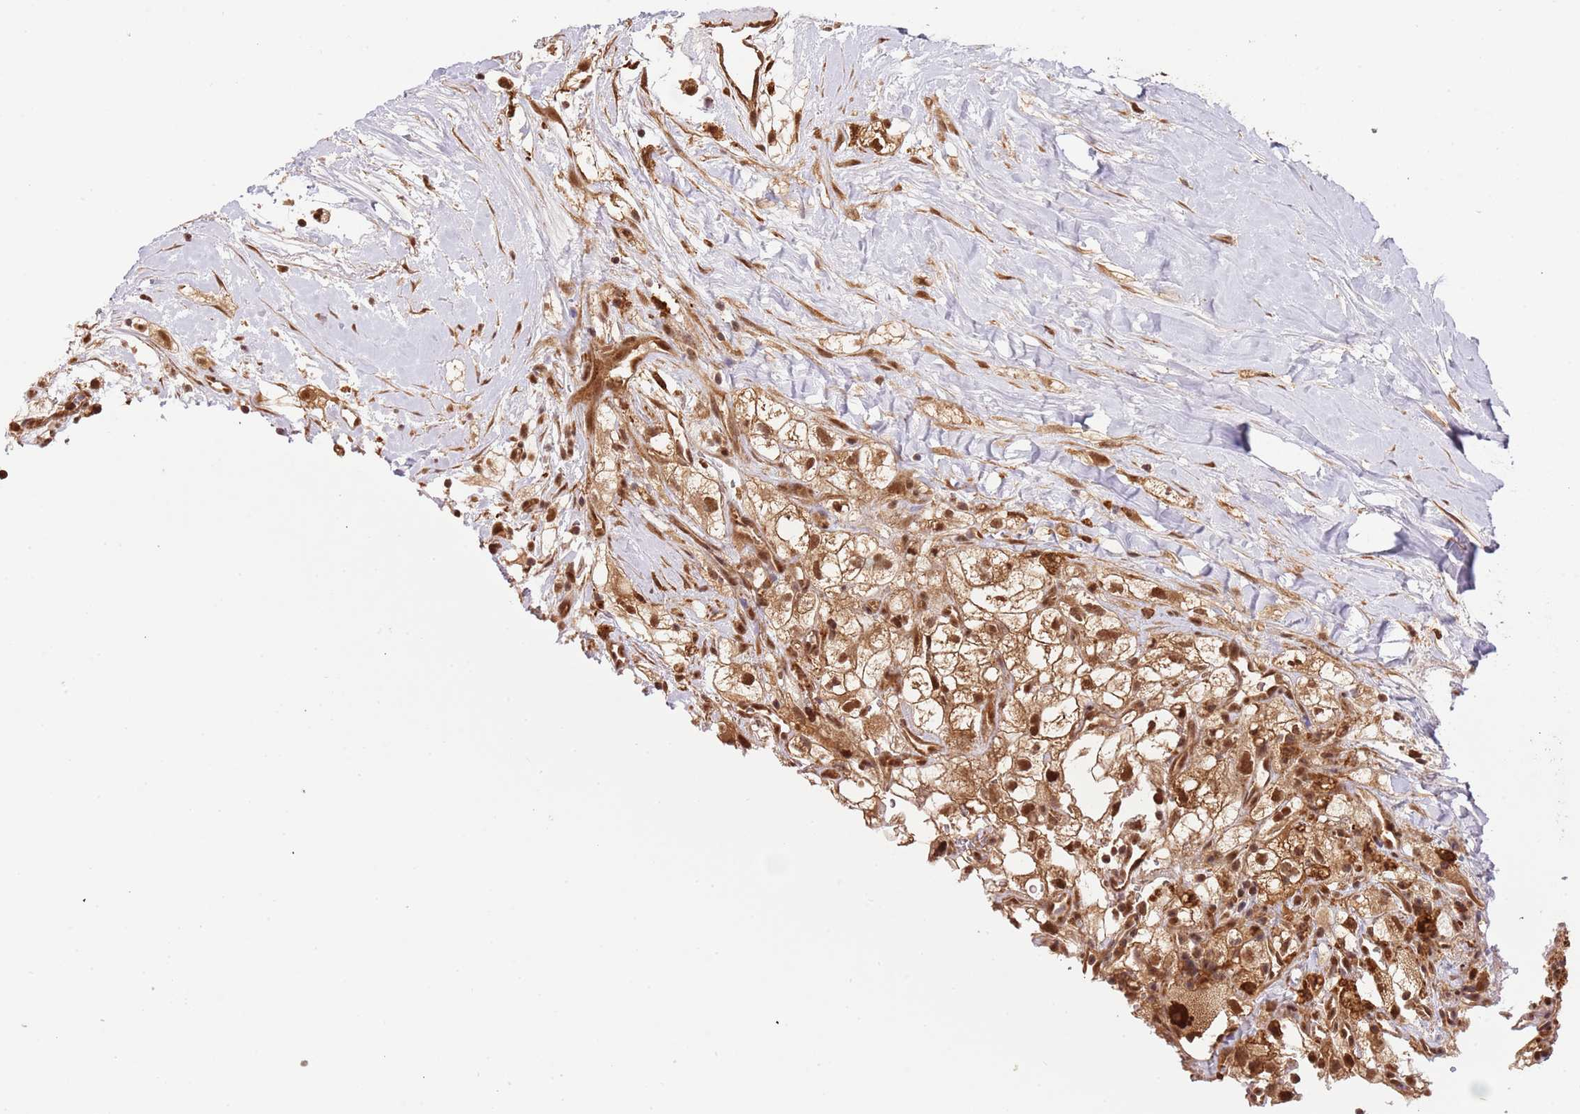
{"staining": {"intensity": "strong", "quantity": ">75%", "location": "cytoplasmic/membranous,nuclear"}, "tissue": "renal cancer", "cell_type": "Tumor cells", "image_type": "cancer", "snomed": [{"axis": "morphology", "description": "Adenocarcinoma, NOS"}, {"axis": "topography", "description": "Kidney"}], "caption": "Renal cancer stained for a protein shows strong cytoplasmic/membranous and nuclear positivity in tumor cells. (DAB (3,3'-diaminobenzidine) = brown stain, brightfield microscopy at high magnification).", "gene": "PLSCR5", "patient": {"sex": "male", "age": 59}}